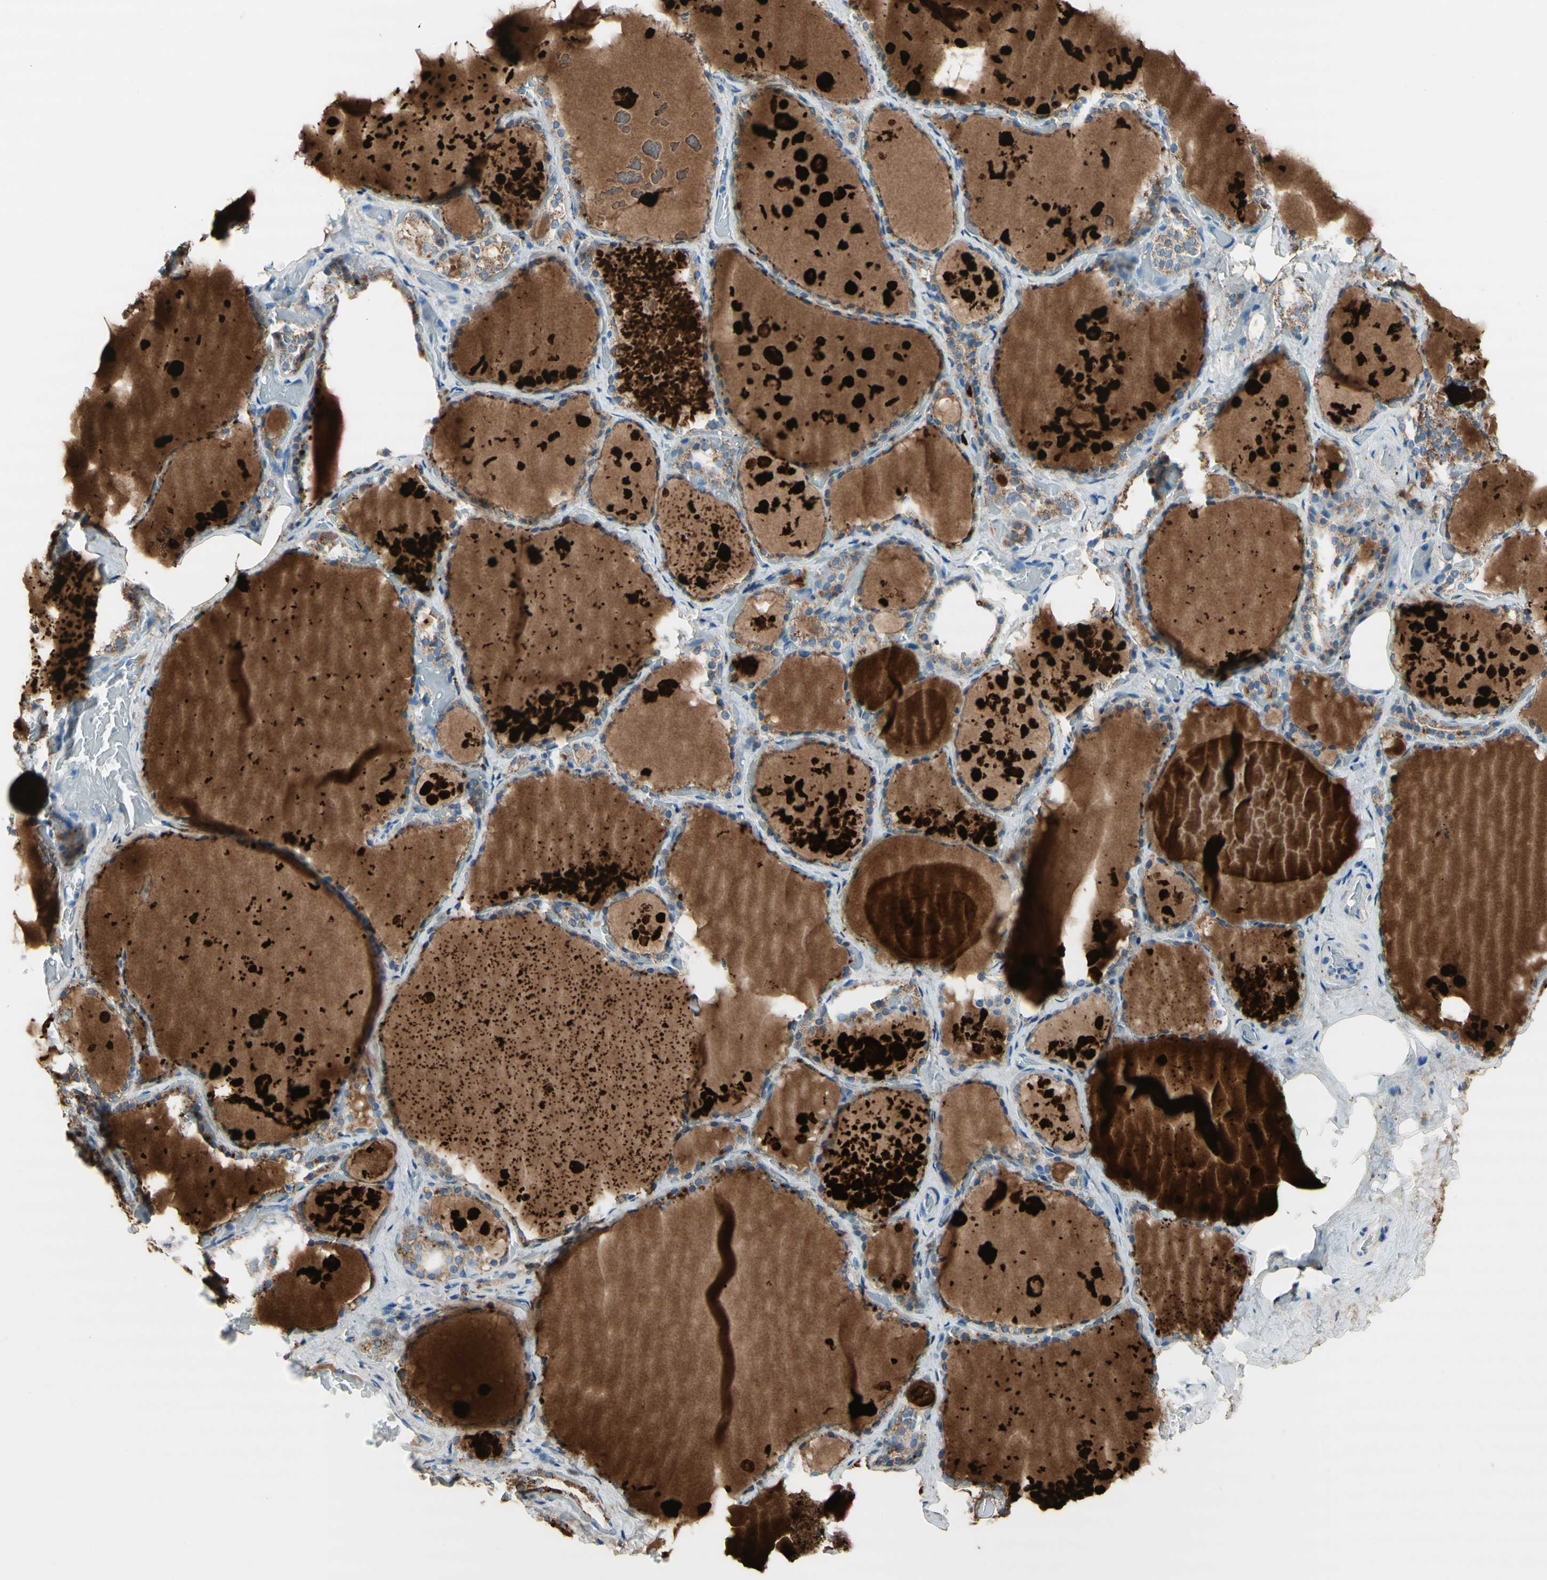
{"staining": {"intensity": "moderate", "quantity": ">75%", "location": "cytoplasmic/membranous"}, "tissue": "thyroid gland", "cell_type": "Glandular cells", "image_type": "normal", "snomed": [{"axis": "morphology", "description": "Normal tissue, NOS"}, {"axis": "topography", "description": "Thyroid gland"}], "caption": "This image shows immunohistochemistry (IHC) staining of normal thyroid gland, with medium moderate cytoplasmic/membranous expression in approximately >75% of glandular cells.", "gene": "URB2", "patient": {"sex": "male", "age": 61}}